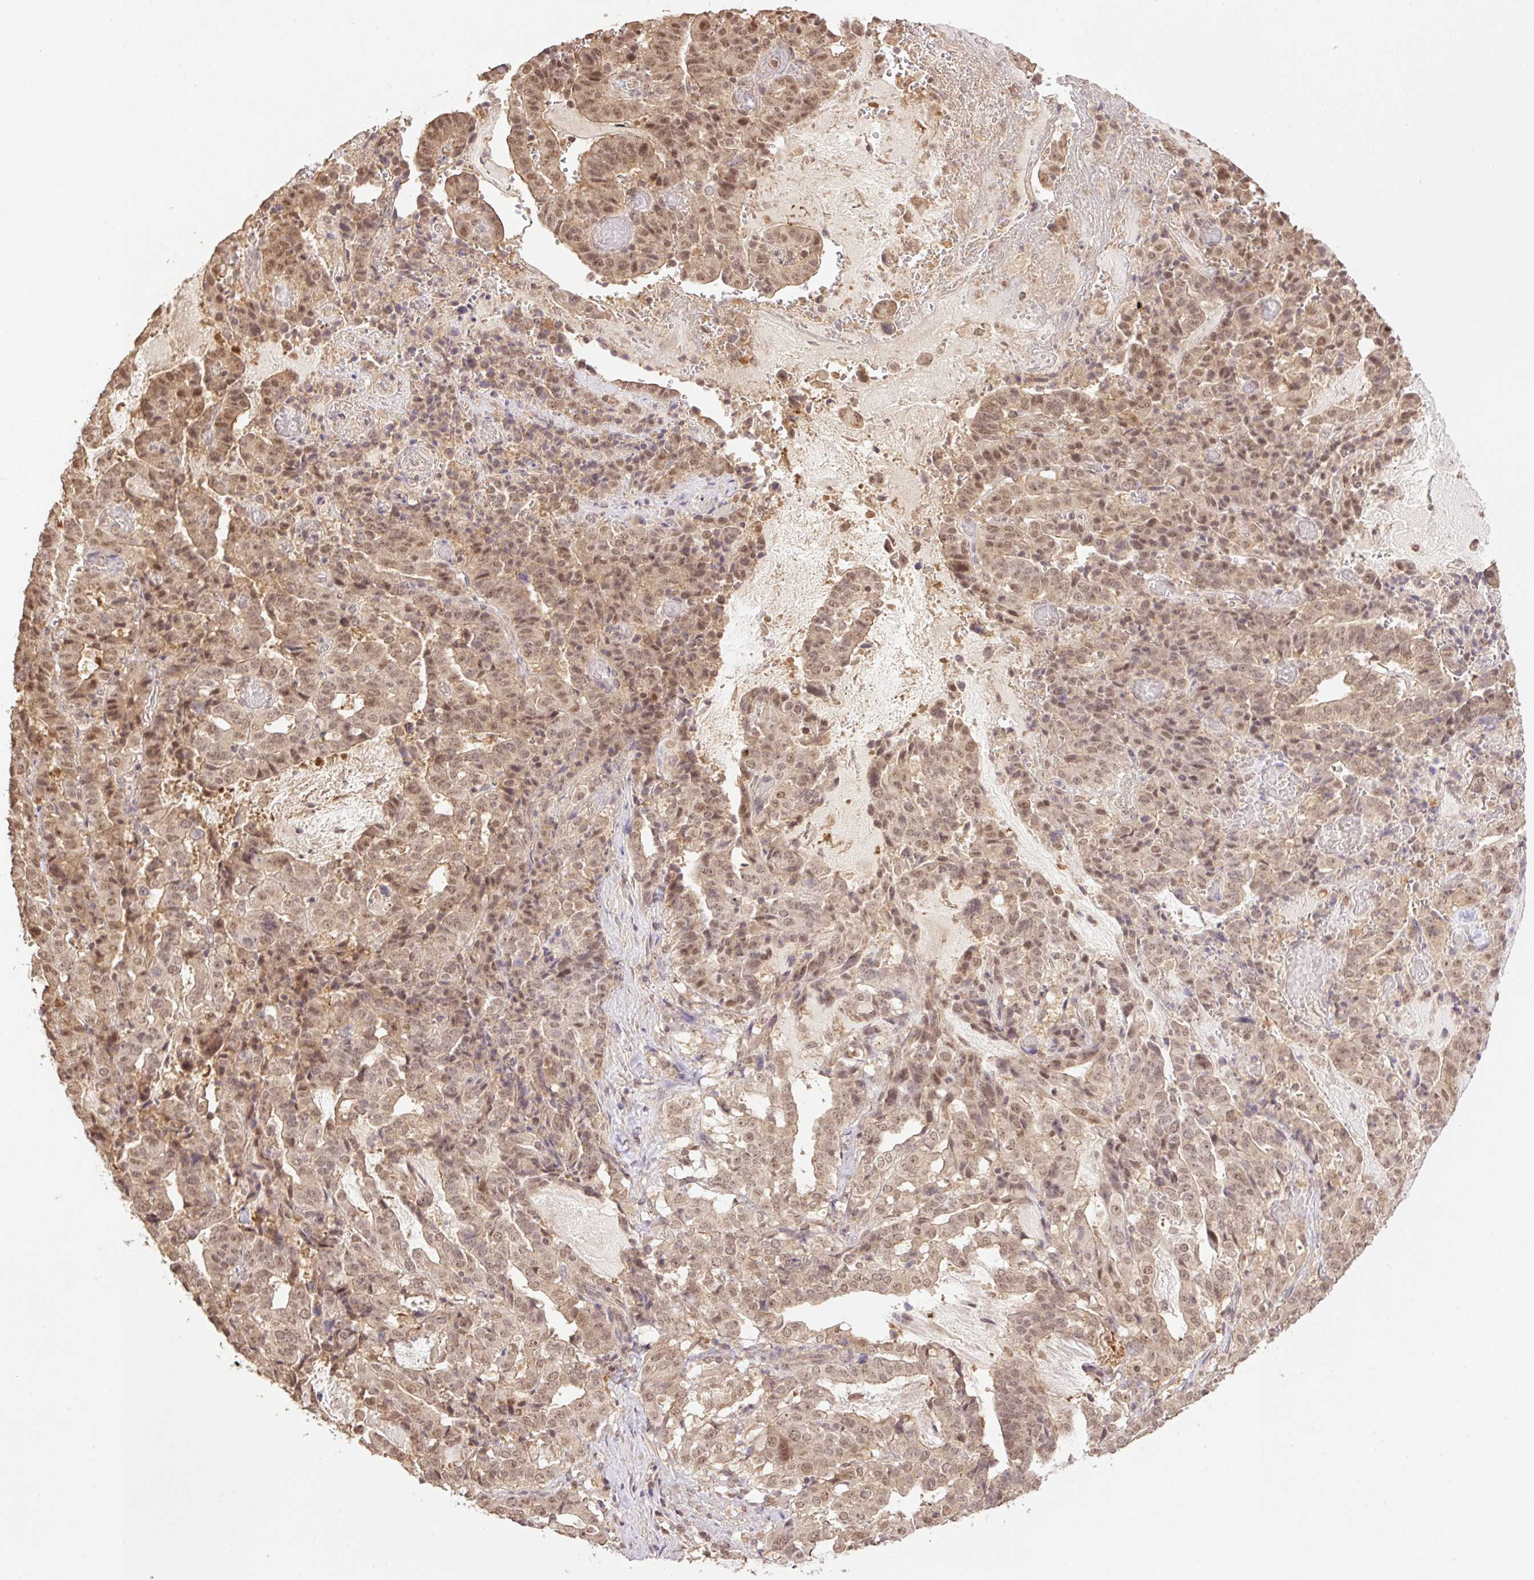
{"staining": {"intensity": "moderate", "quantity": ">75%", "location": "cytoplasmic/membranous,nuclear"}, "tissue": "stomach cancer", "cell_type": "Tumor cells", "image_type": "cancer", "snomed": [{"axis": "morphology", "description": "Adenocarcinoma, NOS"}, {"axis": "topography", "description": "Stomach"}], "caption": "This is a micrograph of immunohistochemistry staining of stomach cancer, which shows moderate expression in the cytoplasmic/membranous and nuclear of tumor cells.", "gene": "VPS25", "patient": {"sex": "male", "age": 48}}